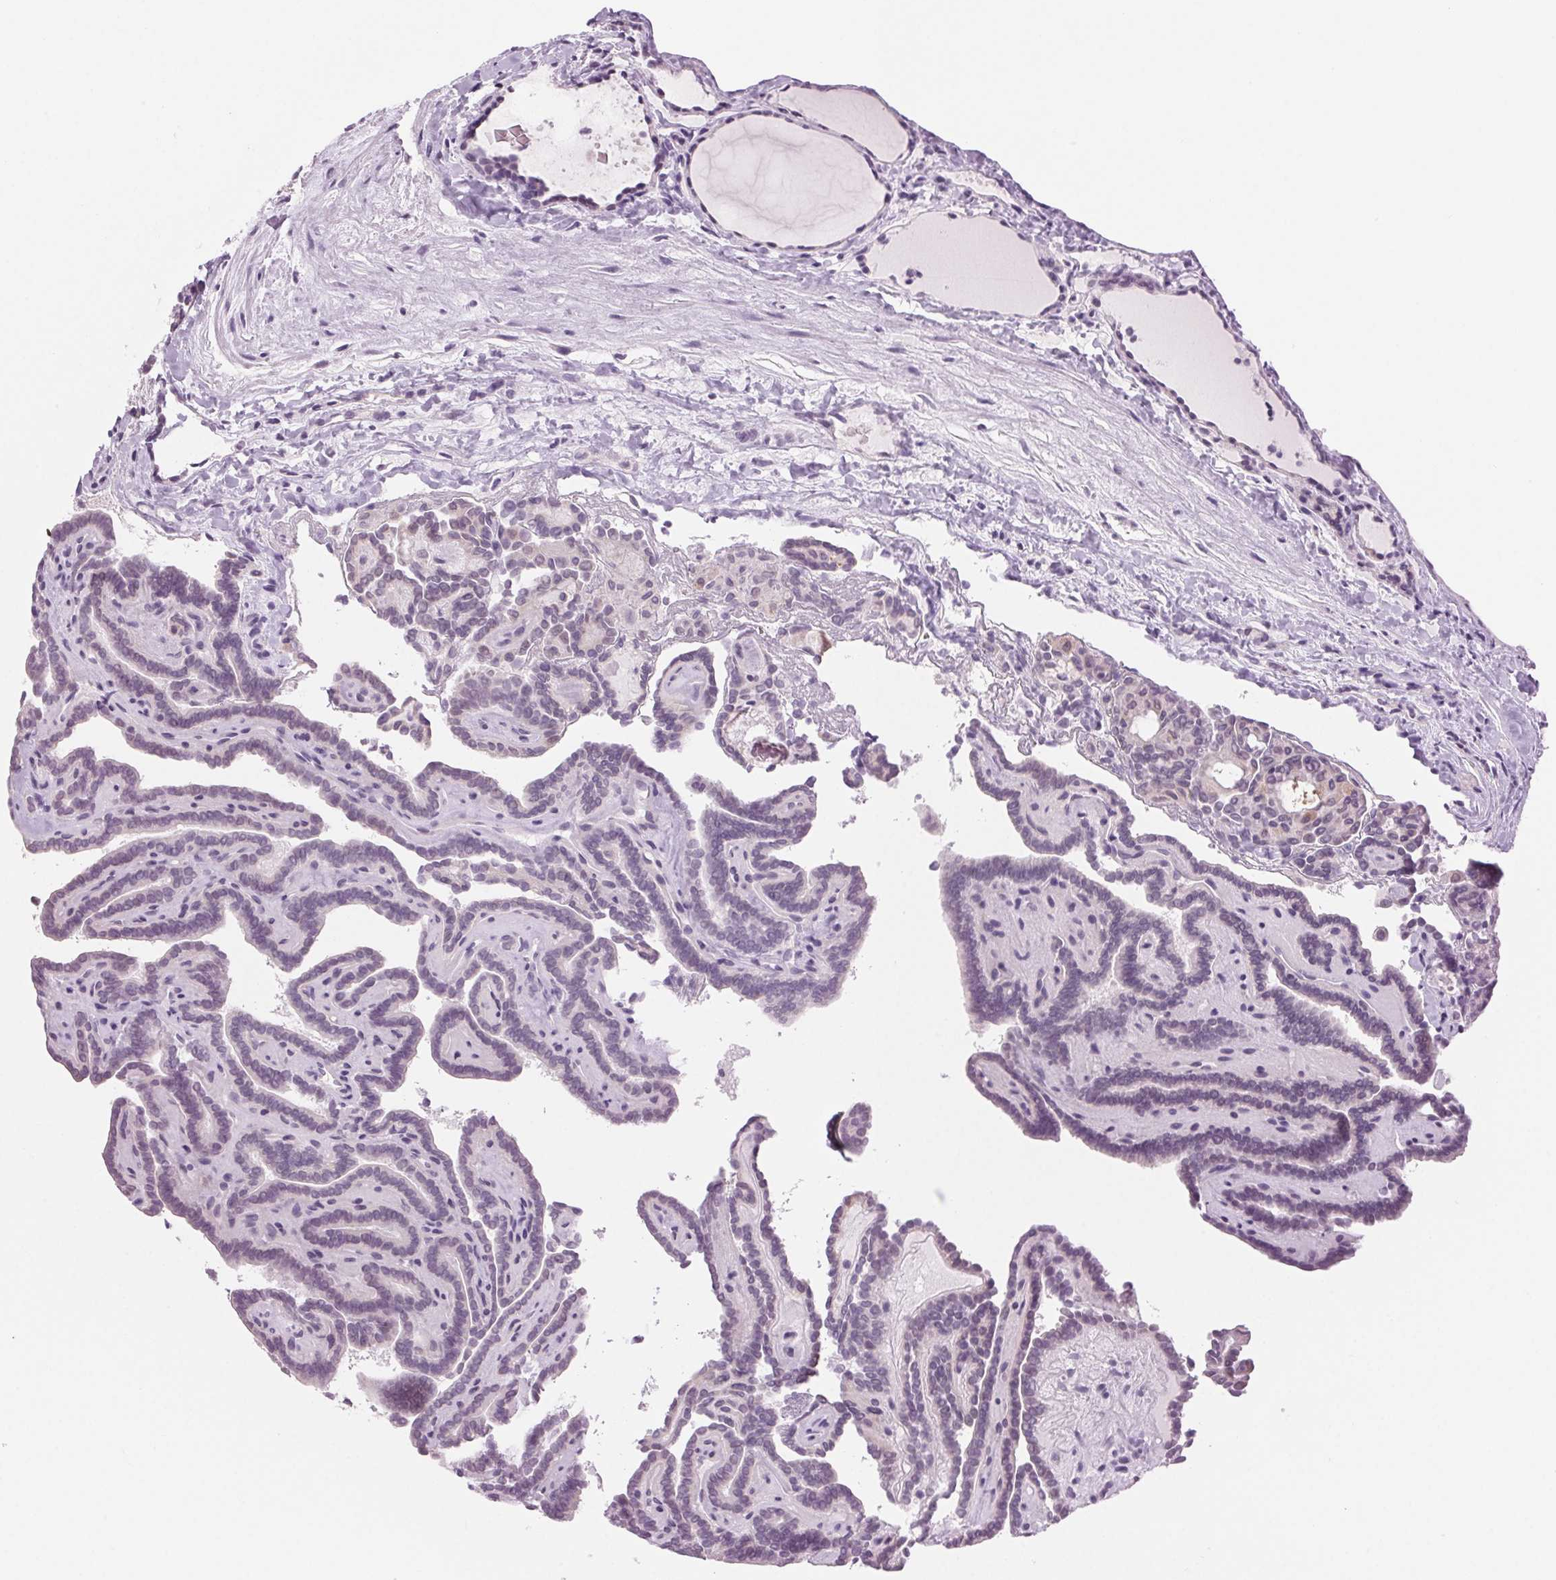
{"staining": {"intensity": "weak", "quantity": "<25%", "location": "nuclear"}, "tissue": "thyroid cancer", "cell_type": "Tumor cells", "image_type": "cancer", "snomed": [{"axis": "morphology", "description": "Papillary adenocarcinoma, NOS"}, {"axis": "topography", "description": "Thyroid gland"}], "caption": "Immunohistochemistry (IHC) histopathology image of thyroid papillary adenocarcinoma stained for a protein (brown), which shows no positivity in tumor cells.", "gene": "MPO", "patient": {"sex": "female", "age": 21}}